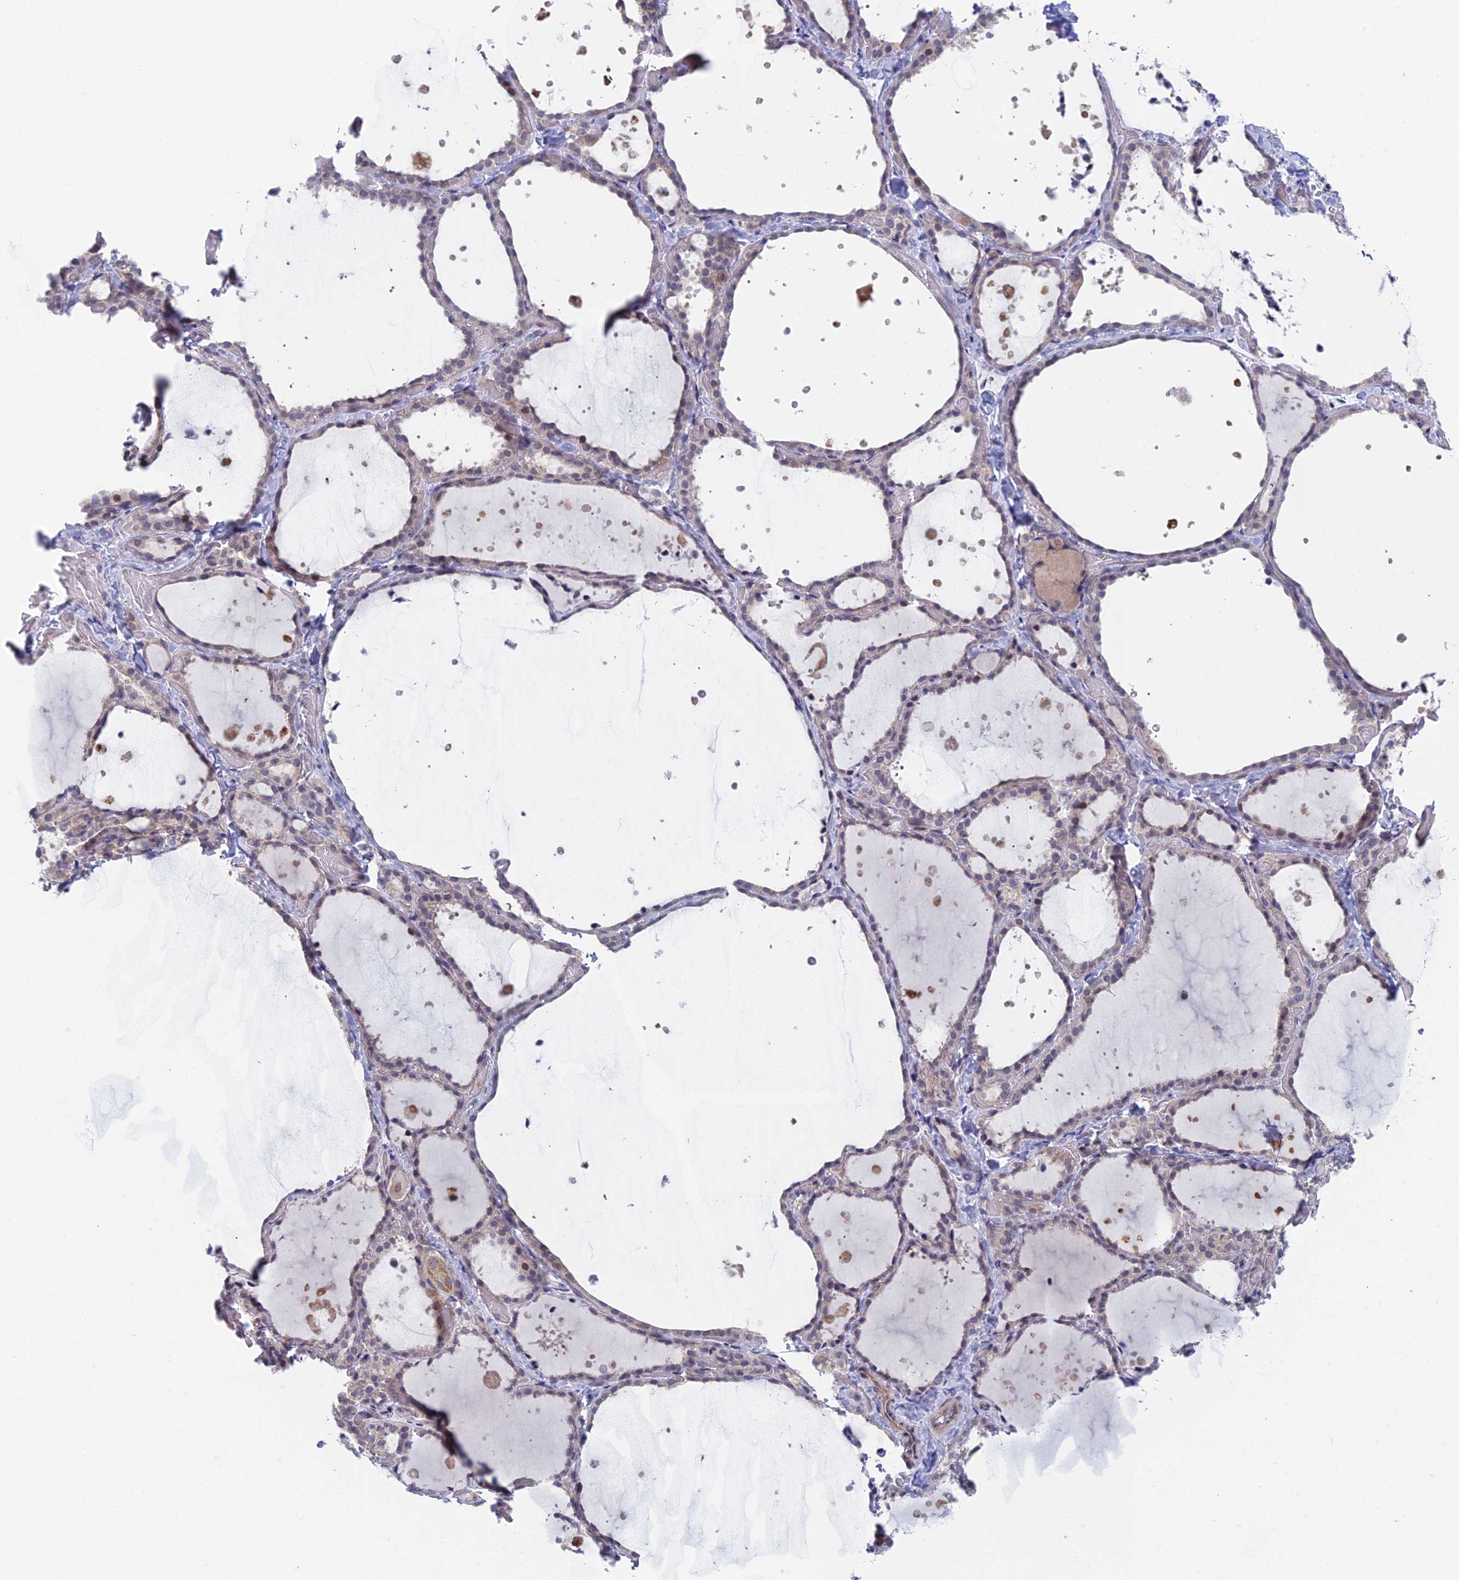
{"staining": {"intensity": "weak", "quantity": "<25%", "location": "nuclear"}, "tissue": "thyroid gland", "cell_type": "Glandular cells", "image_type": "normal", "snomed": [{"axis": "morphology", "description": "Normal tissue, NOS"}, {"axis": "topography", "description": "Thyroid gland"}], "caption": "Unremarkable thyroid gland was stained to show a protein in brown. There is no significant positivity in glandular cells. (DAB immunohistochemistry (IHC) visualized using brightfield microscopy, high magnification).", "gene": "PPP1R26", "patient": {"sex": "female", "age": 44}}